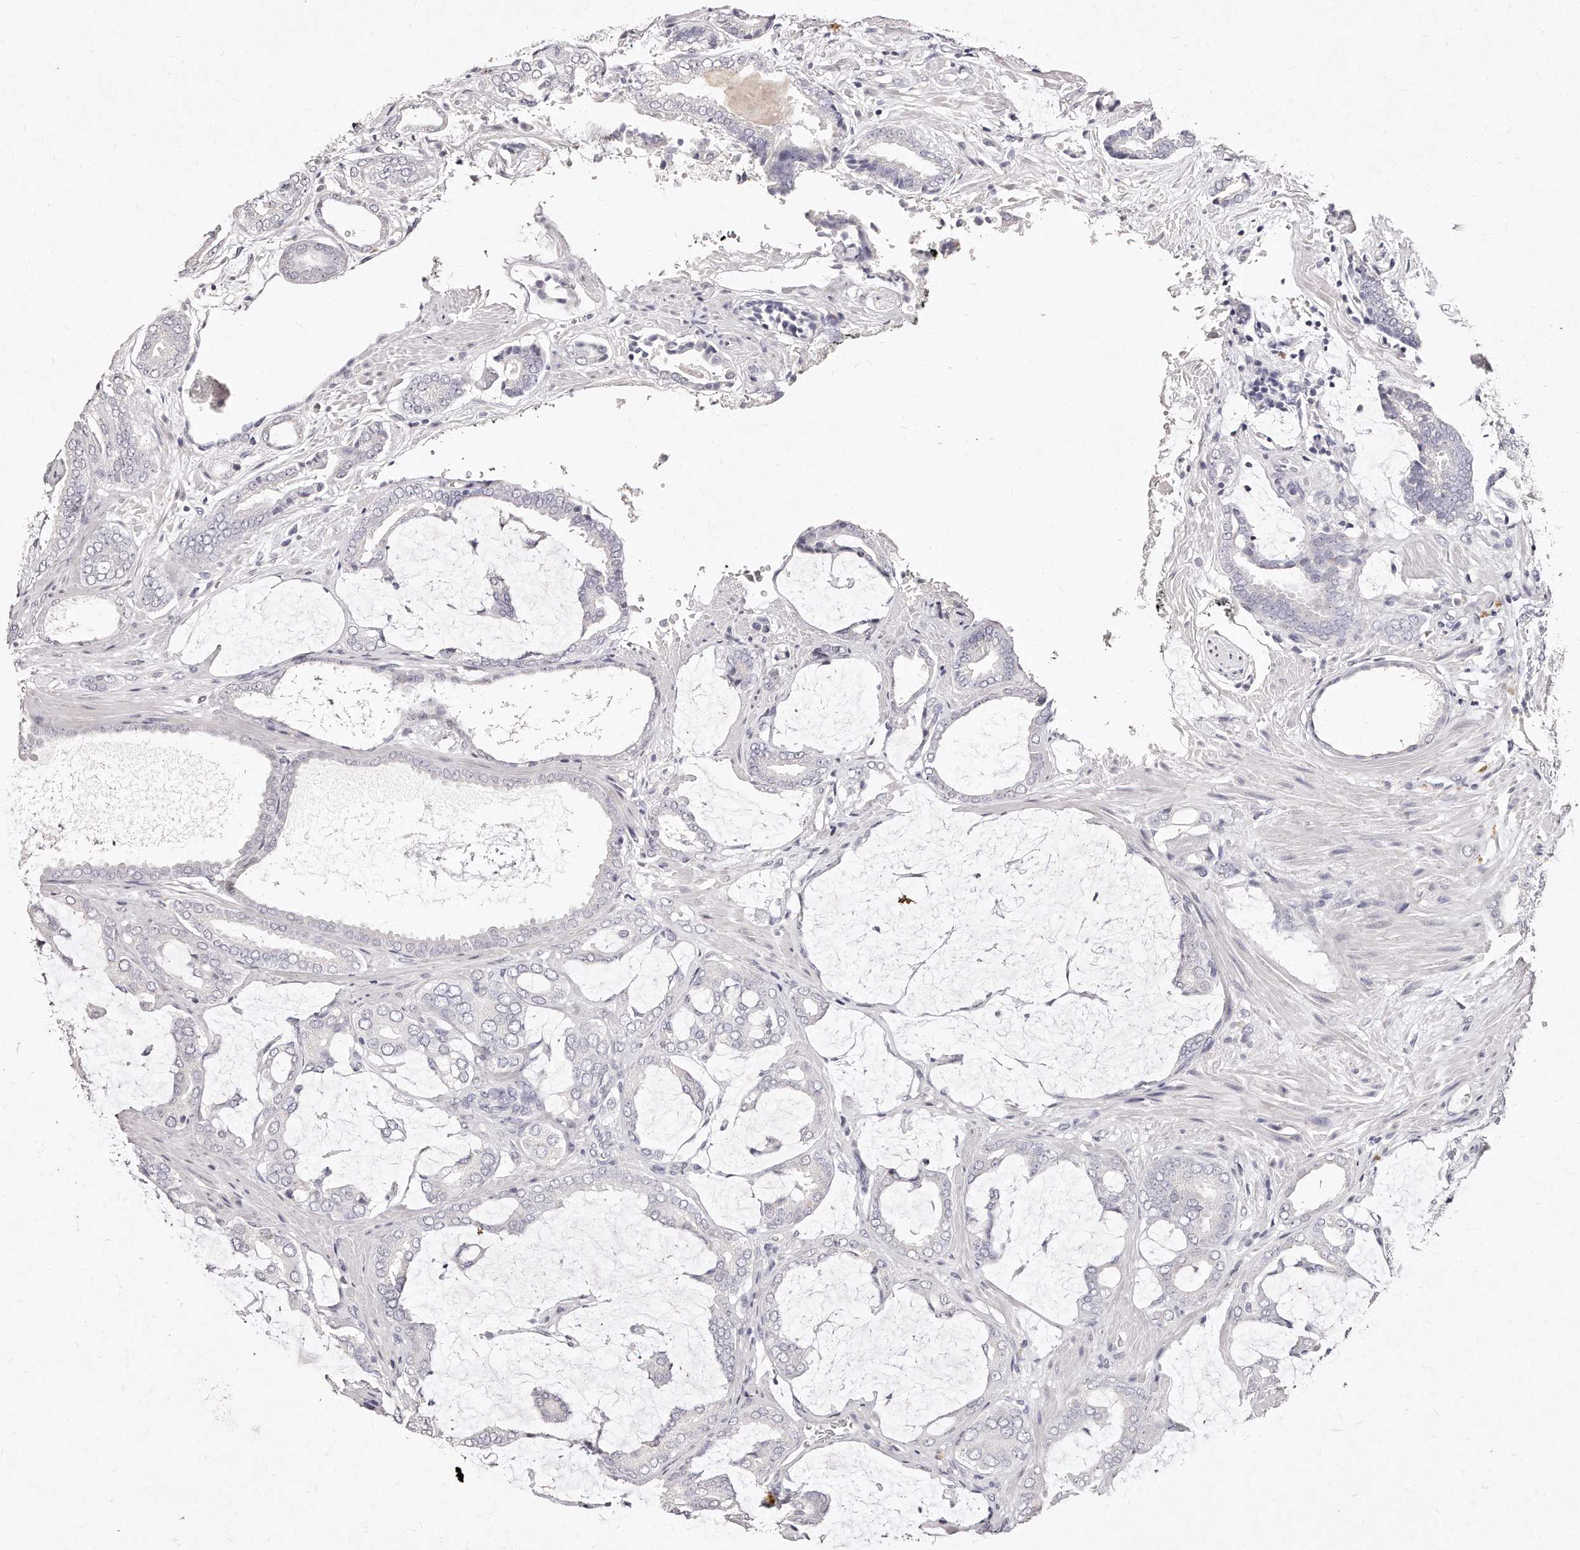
{"staining": {"intensity": "negative", "quantity": "none", "location": "none"}, "tissue": "prostate cancer", "cell_type": "Tumor cells", "image_type": "cancer", "snomed": [{"axis": "morphology", "description": "Adenocarcinoma, Low grade"}, {"axis": "topography", "description": "Prostate"}], "caption": "The immunohistochemistry photomicrograph has no significant positivity in tumor cells of prostate cancer tissue.", "gene": "GDA", "patient": {"sex": "male", "age": 71}}